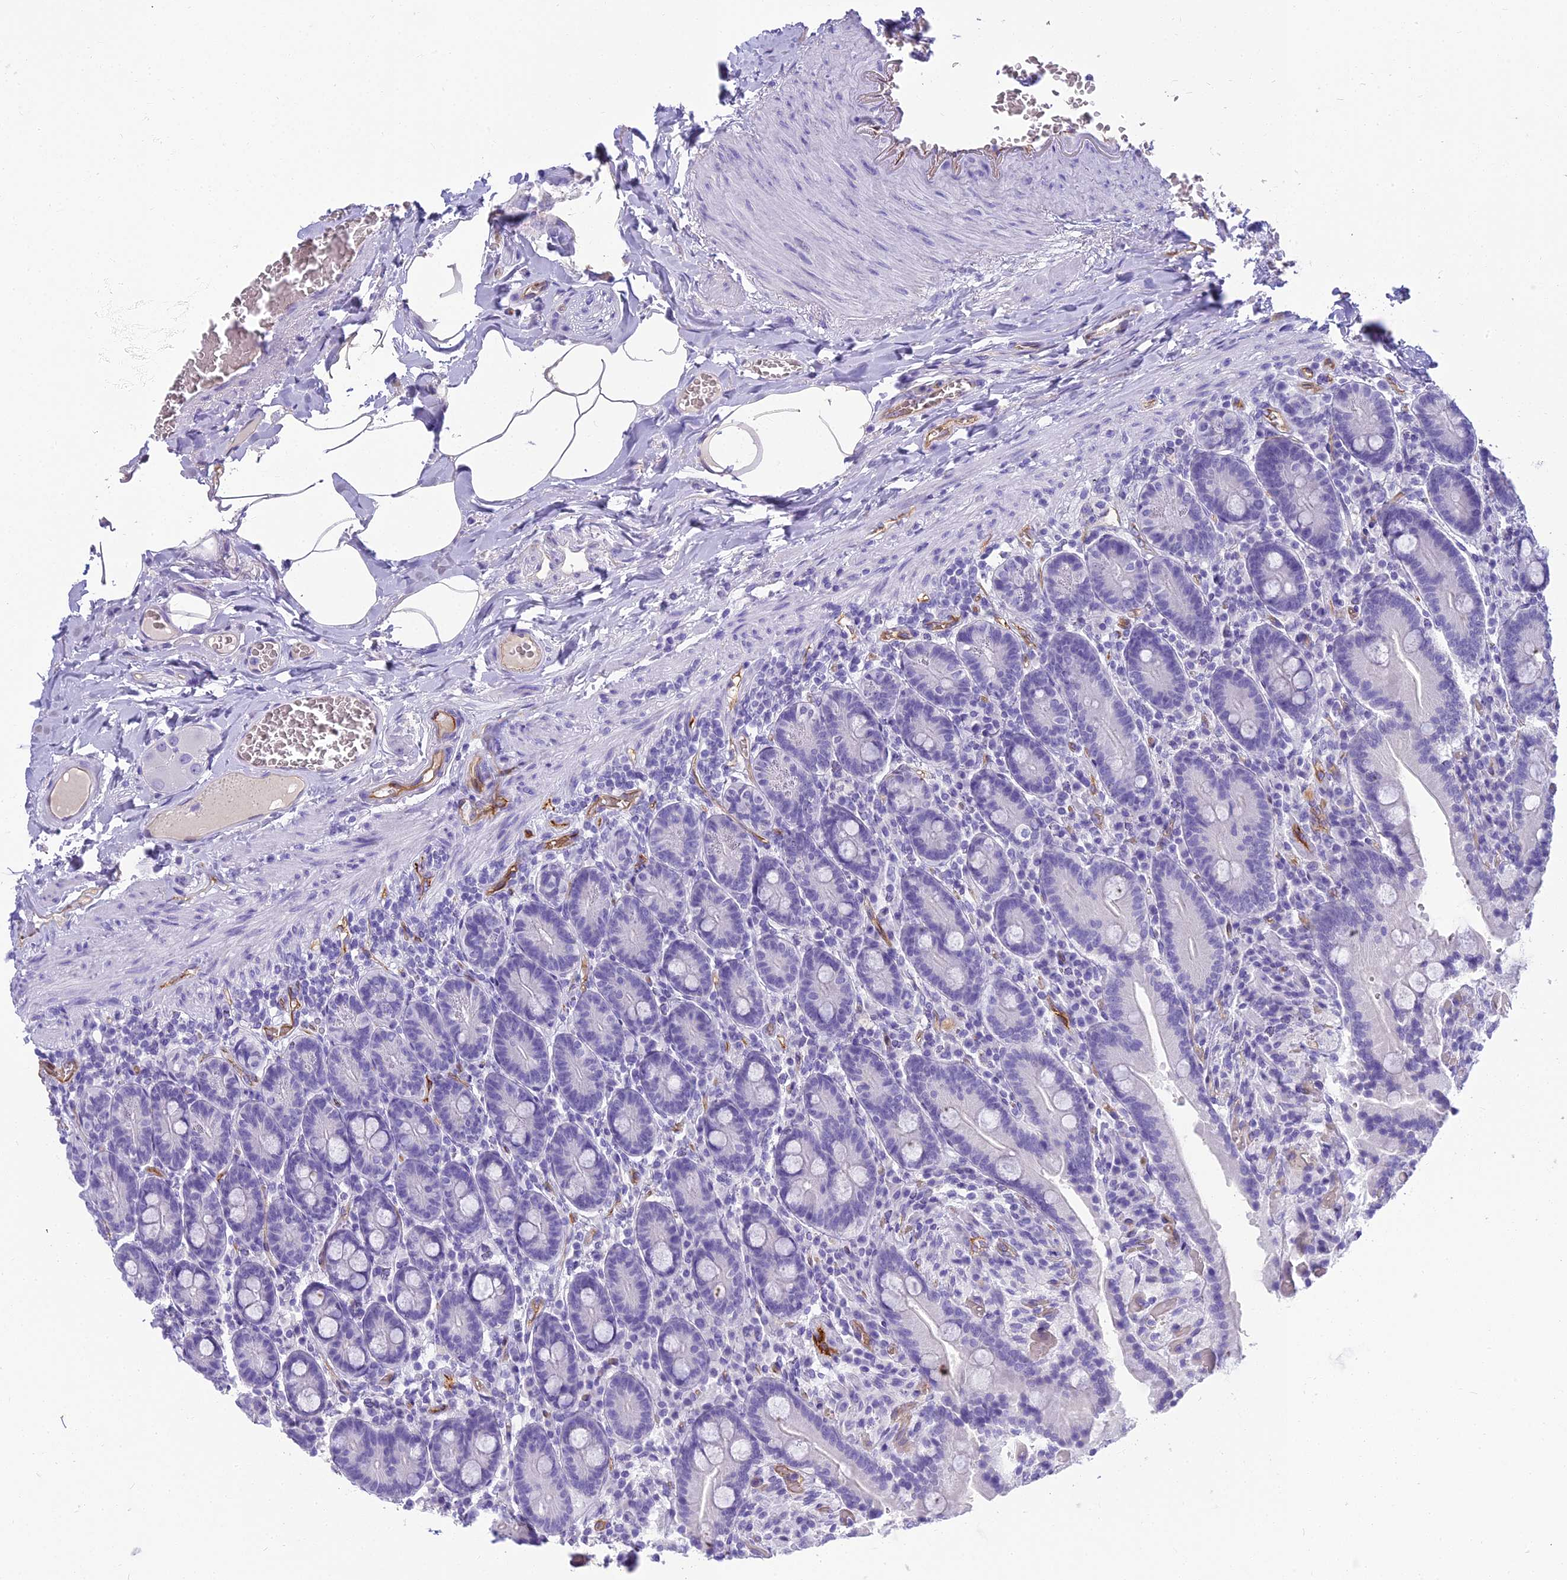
{"staining": {"intensity": "negative", "quantity": "none", "location": "none"}, "tissue": "duodenum", "cell_type": "Glandular cells", "image_type": "normal", "snomed": [{"axis": "morphology", "description": "Normal tissue, NOS"}, {"axis": "topography", "description": "Duodenum"}], "caption": "DAB immunohistochemical staining of benign human duodenum demonstrates no significant expression in glandular cells.", "gene": "NINJ1", "patient": {"sex": "female", "age": 62}}